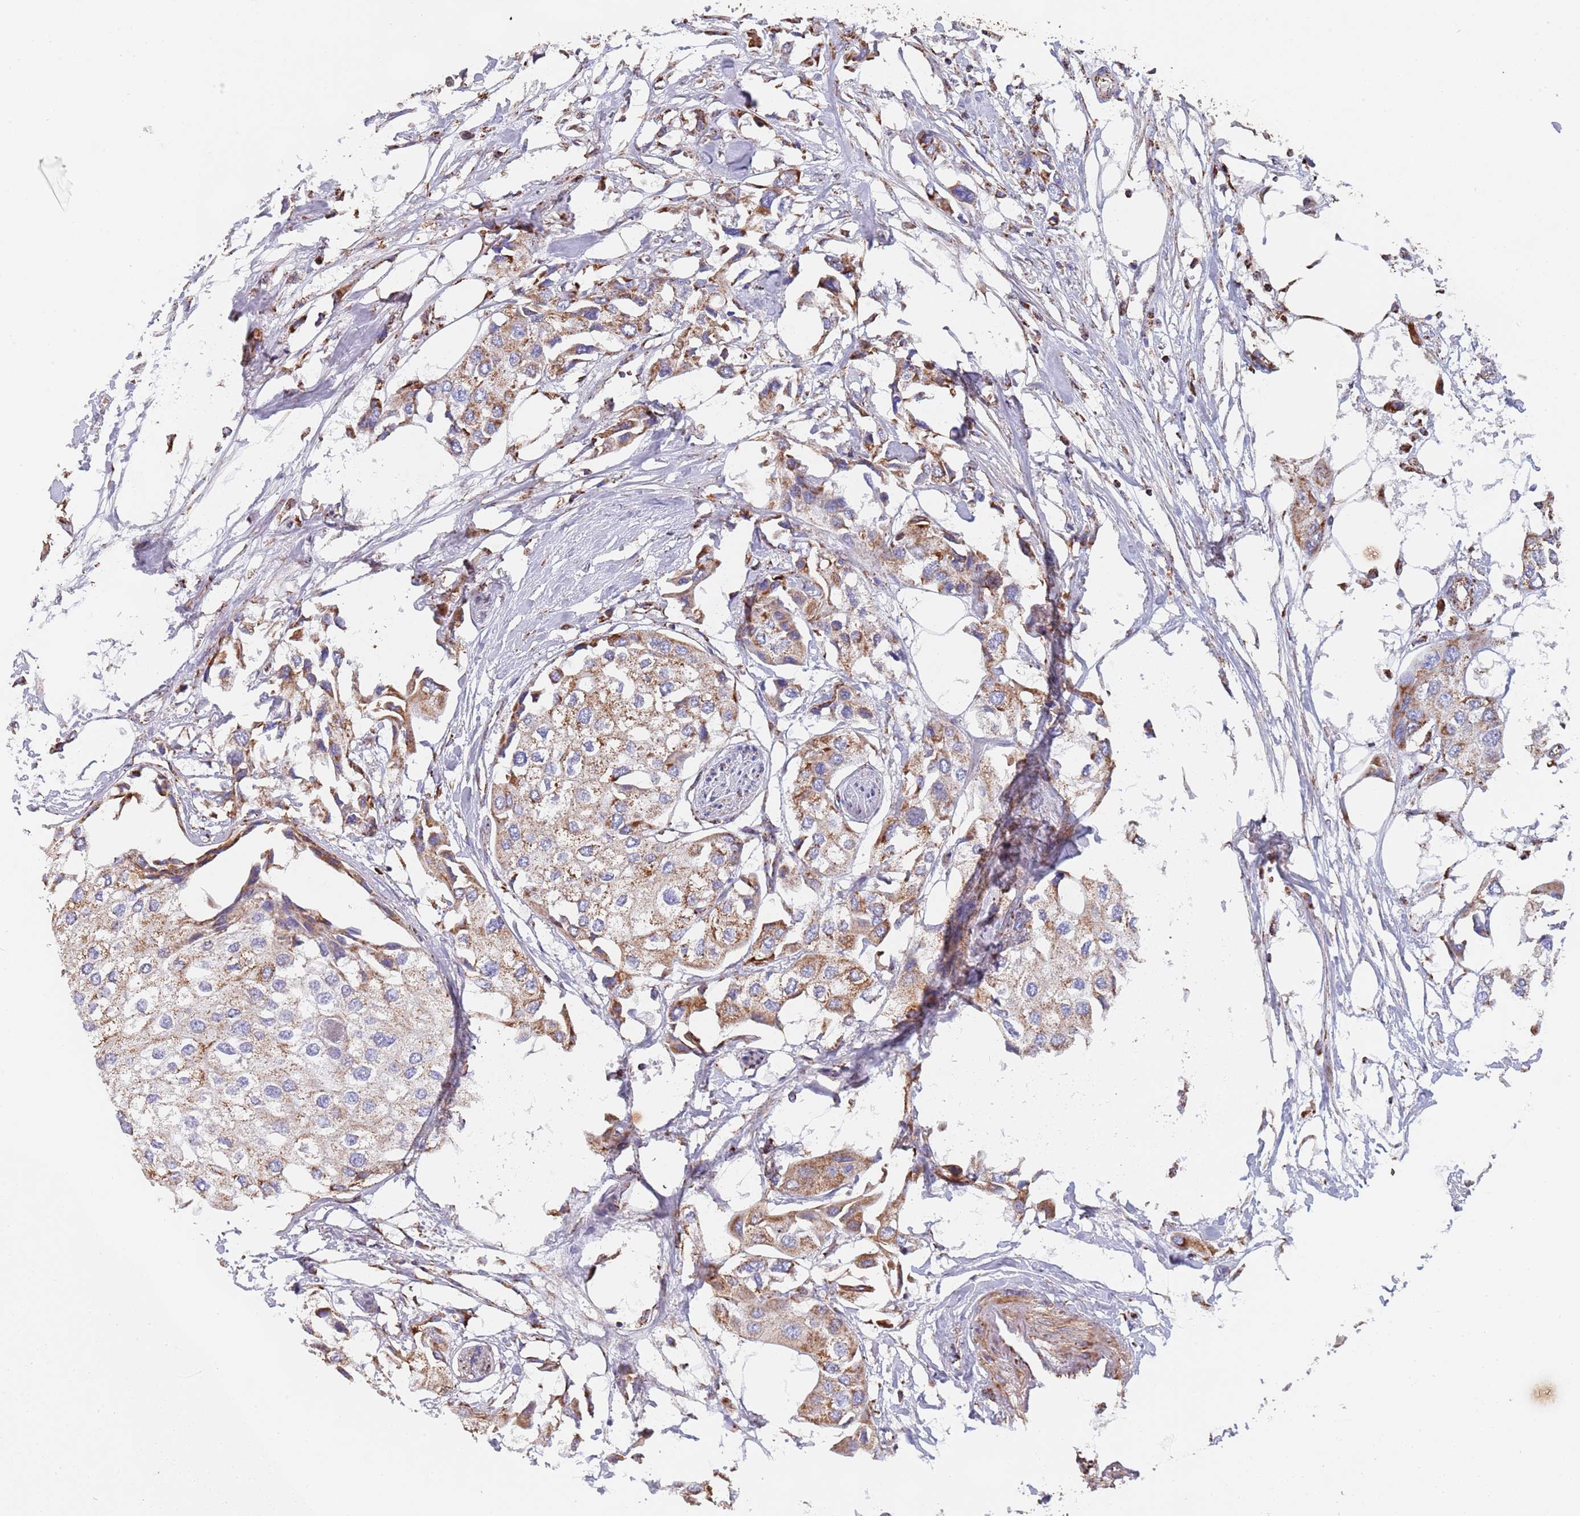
{"staining": {"intensity": "moderate", "quantity": ">75%", "location": "cytoplasmic/membranous"}, "tissue": "urothelial cancer", "cell_type": "Tumor cells", "image_type": "cancer", "snomed": [{"axis": "morphology", "description": "Urothelial carcinoma, High grade"}, {"axis": "topography", "description": "Urinary bladder"}], "caption": "Human urothelial cancer stained for a protein (brown) shows moderate cytoplasmic/membranous positive positivity in about >75% of tumor cells.", "gene": "PGP", "patient": {"sex": "male", "age": 64}}